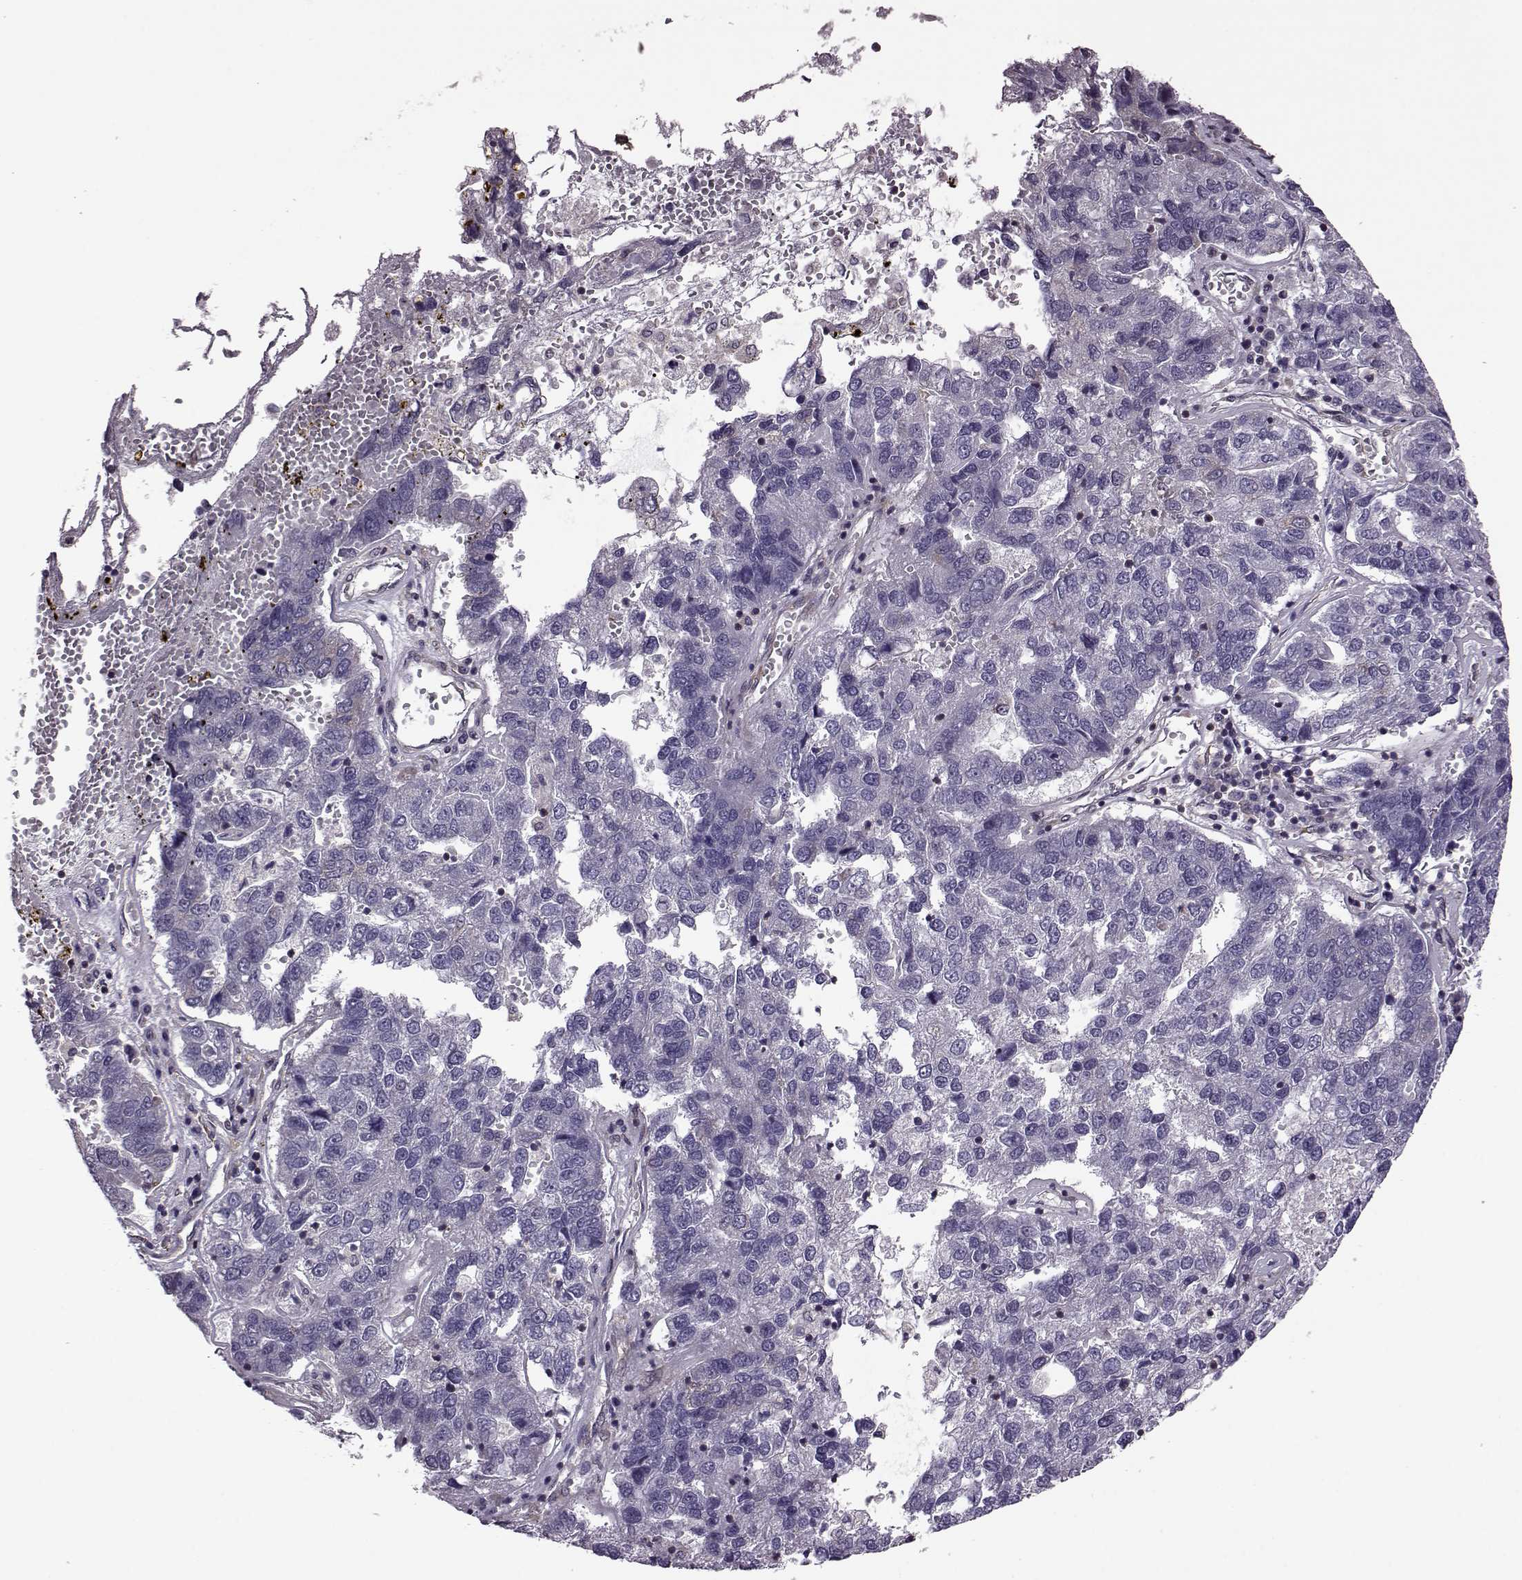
{"staining": {"intensity": "negative", "quantity": "none", "location": "none"}, "tissue": "pancreatic cancer", "cell_type": "Tumor cells", "image_type": "cancer", "snomed": [{"axis": "morphology", "description": "Adenocarcinoma, NOS"}, {"axis": "topography", "description": "Pancreas"}], "caption": "The image reveals no staining of tumor cells in pancreatic adenocarcinoma.", "gene": "URI1", "patient": {"sex": "female", "age": 61}}